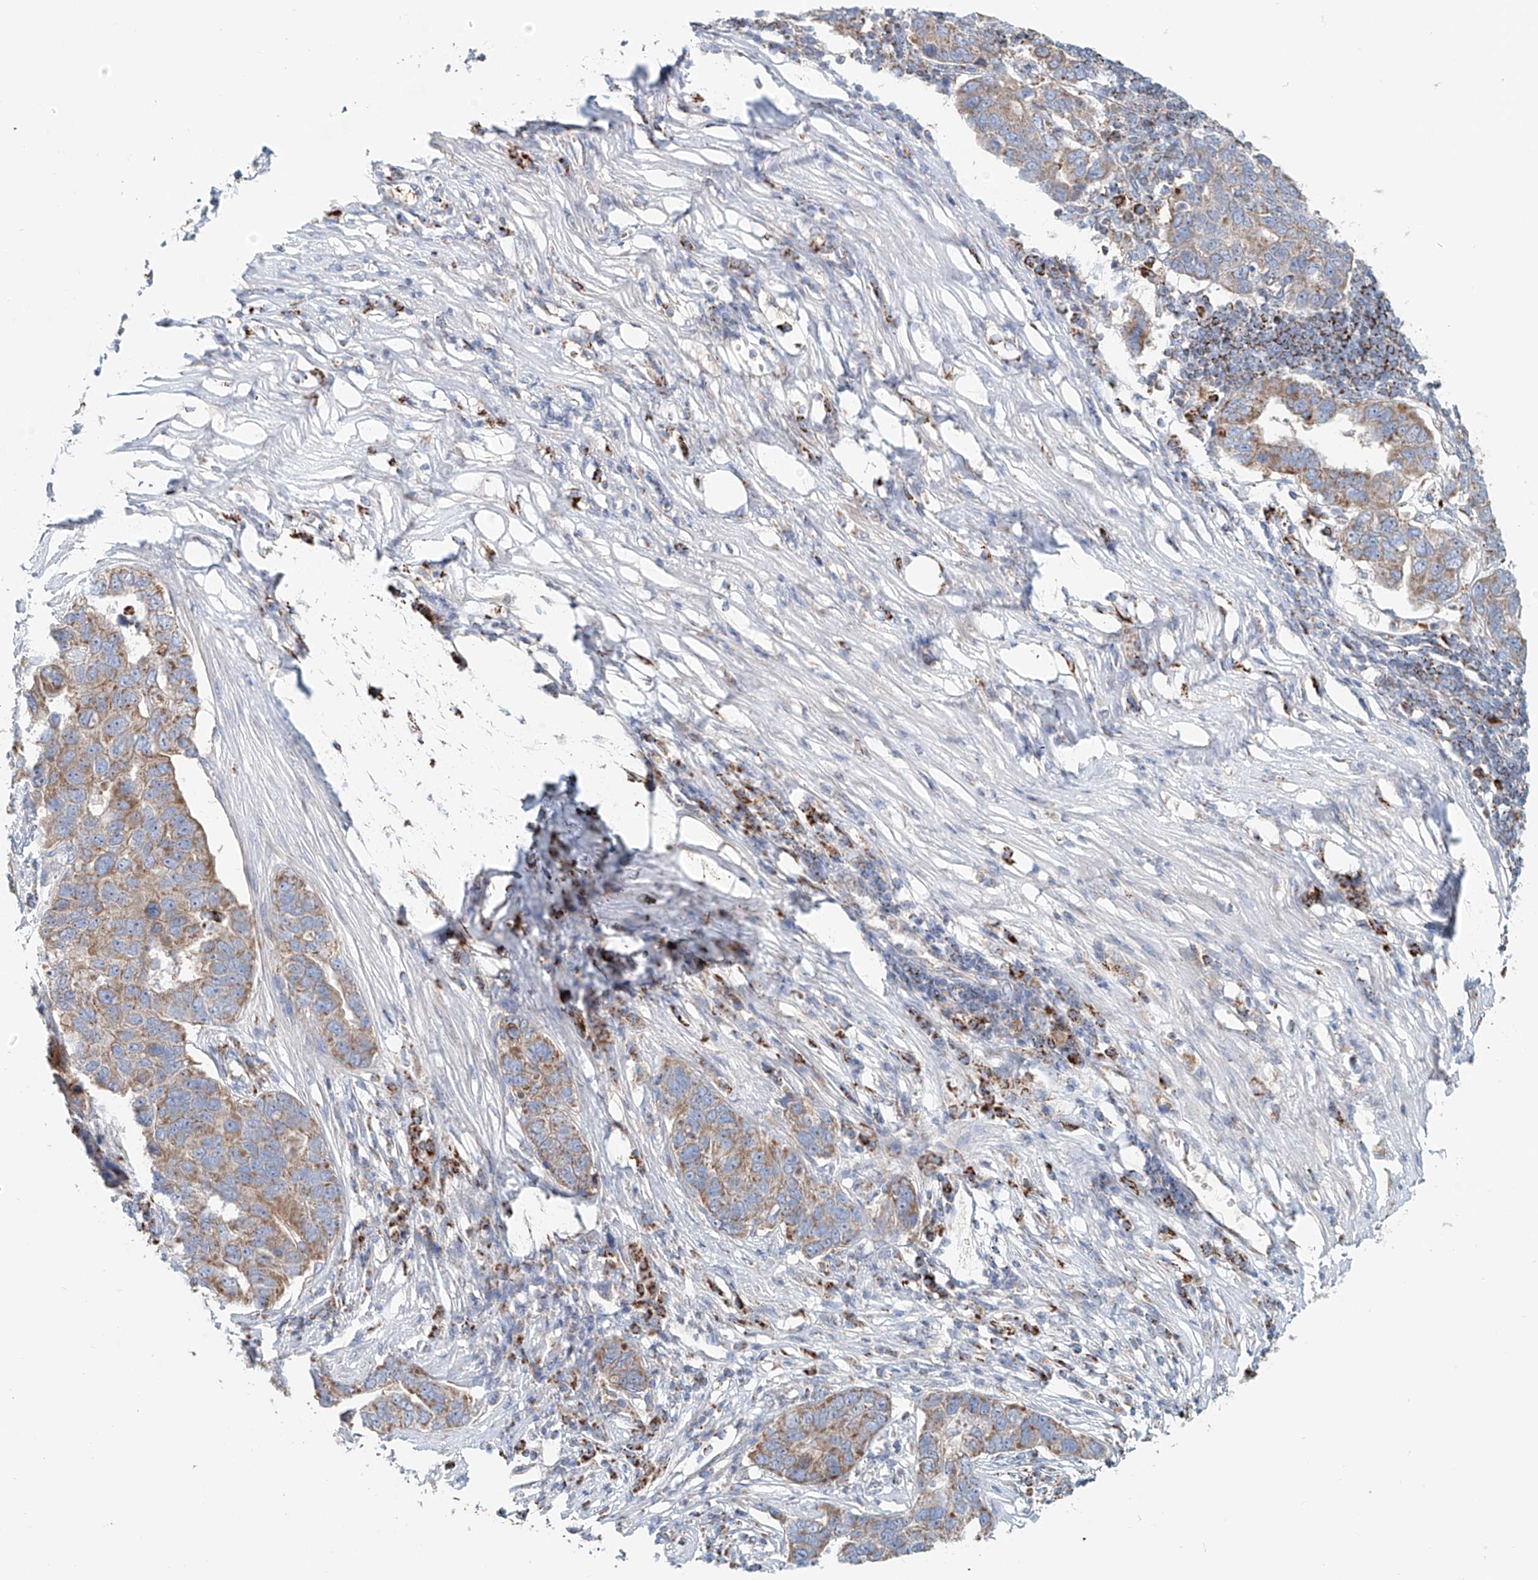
{"staining": {"intensity": "moderate", "quantity": "25%-75%", "location": "cytoplasmic/membranous"}, "tissue": "pancreatic cancer", "cell_type": "Tumor cells", "image_type": "cancer", "snomed": [{"axis": "morphology", "description": "Adenocarcinoma, NOS"}, {"axis": "topography", "description": "Pancreas"}], "caption": "Approximately 25%-75% of tumor cells in pancreatic adenocarcinoma exhibit moderate cytoplasmic/membranous protein expression as visualized by brown immunohistochemical staining.", "gene": "CARD10", "patient": {"sex": "female", "age": 61}}